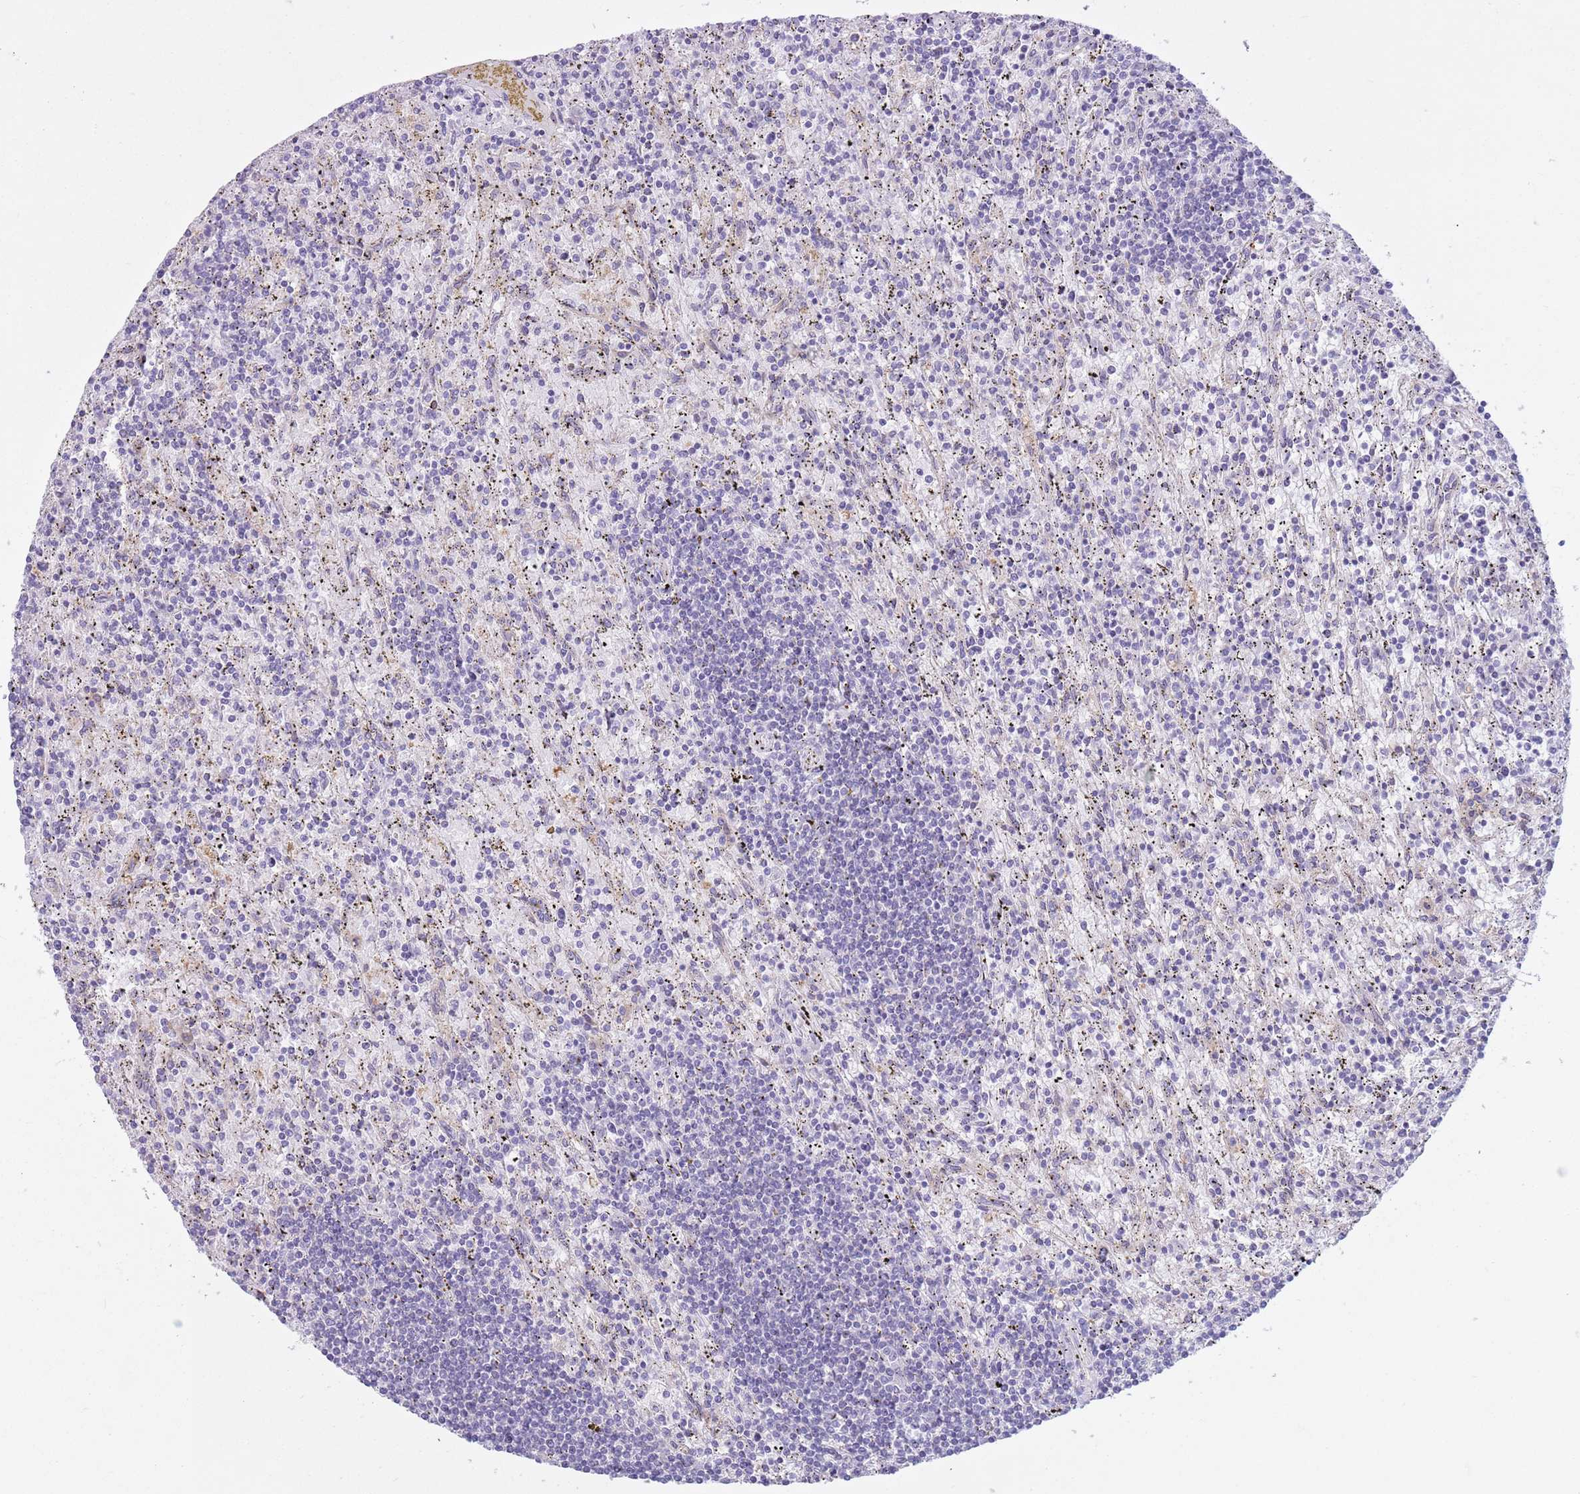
{"staining": {"intensity": "negative", "quantity": "none", "location": "none"}, "tissue": "lymphoma", "cell_type": "Tumor cells", "image_type": "cancer", "snomed": [{"axis": "morphology", "description": "Malignant lymphoma, non-Hodgkin's type, Low grade"}, {"axis": "topography", "description": "Spleen"}], "caption": "Micrograph shows no protein expression in tumor cells of malignant lymphoma, non-Hodgkin's type (low-grade) tissue. Nuclei are stained in blue.", "gene": "SNX6", "patient": {"sex": "male", "age": 76}}